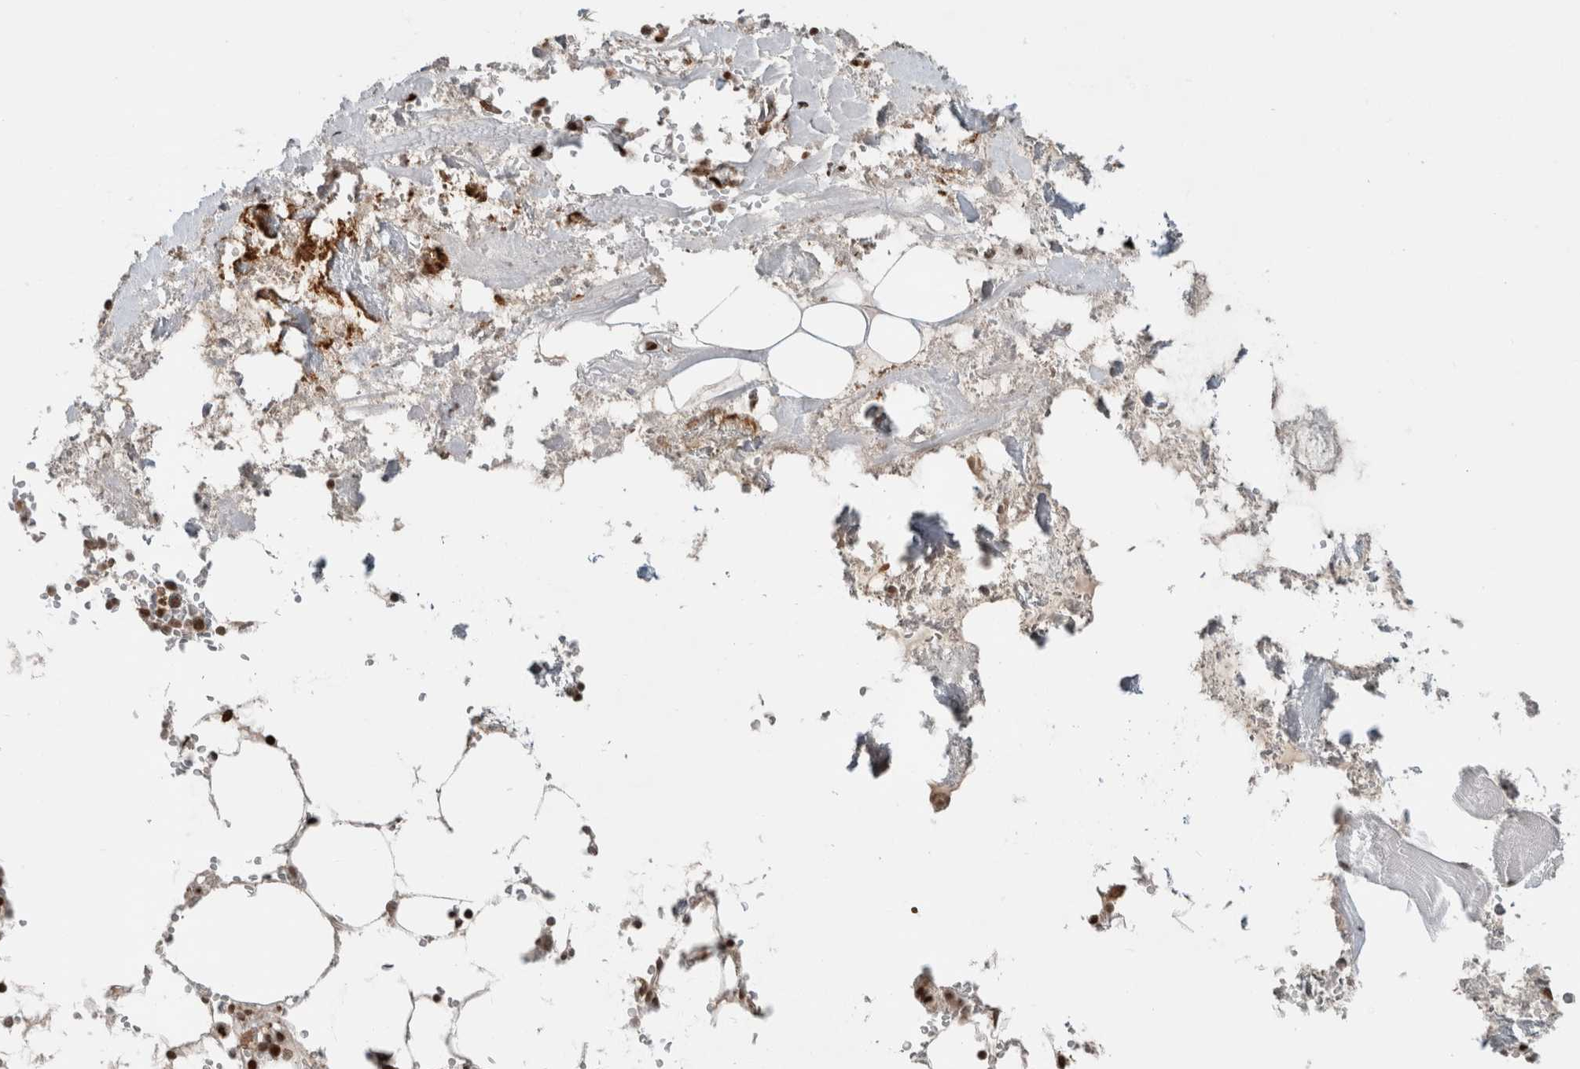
{"staining": {"intensity": "strong", "quantity": ">75%", "location": "nuclear"}, "tissue": "bone marrow", "cell_type": "Hematopoietic cells", "image_type": "normal", "snomed": [{"axis": "morphology", "description": "Normal tissue, NOS"}, {"axis": "topography", "description": "Bone marrow"}], "caption": "Immunohistochemistry (DAB) staining of unremarkable bone marrow reveals strong nuclear protein positivity in about >75% of hematopoietic cells. The protein is stained brown, and the nuclei are stained in blue (DAB IHC with brightfield microscopy, high magnification).", "gene": "GINS4", "patient": {"sex": "male", "age": 70}}